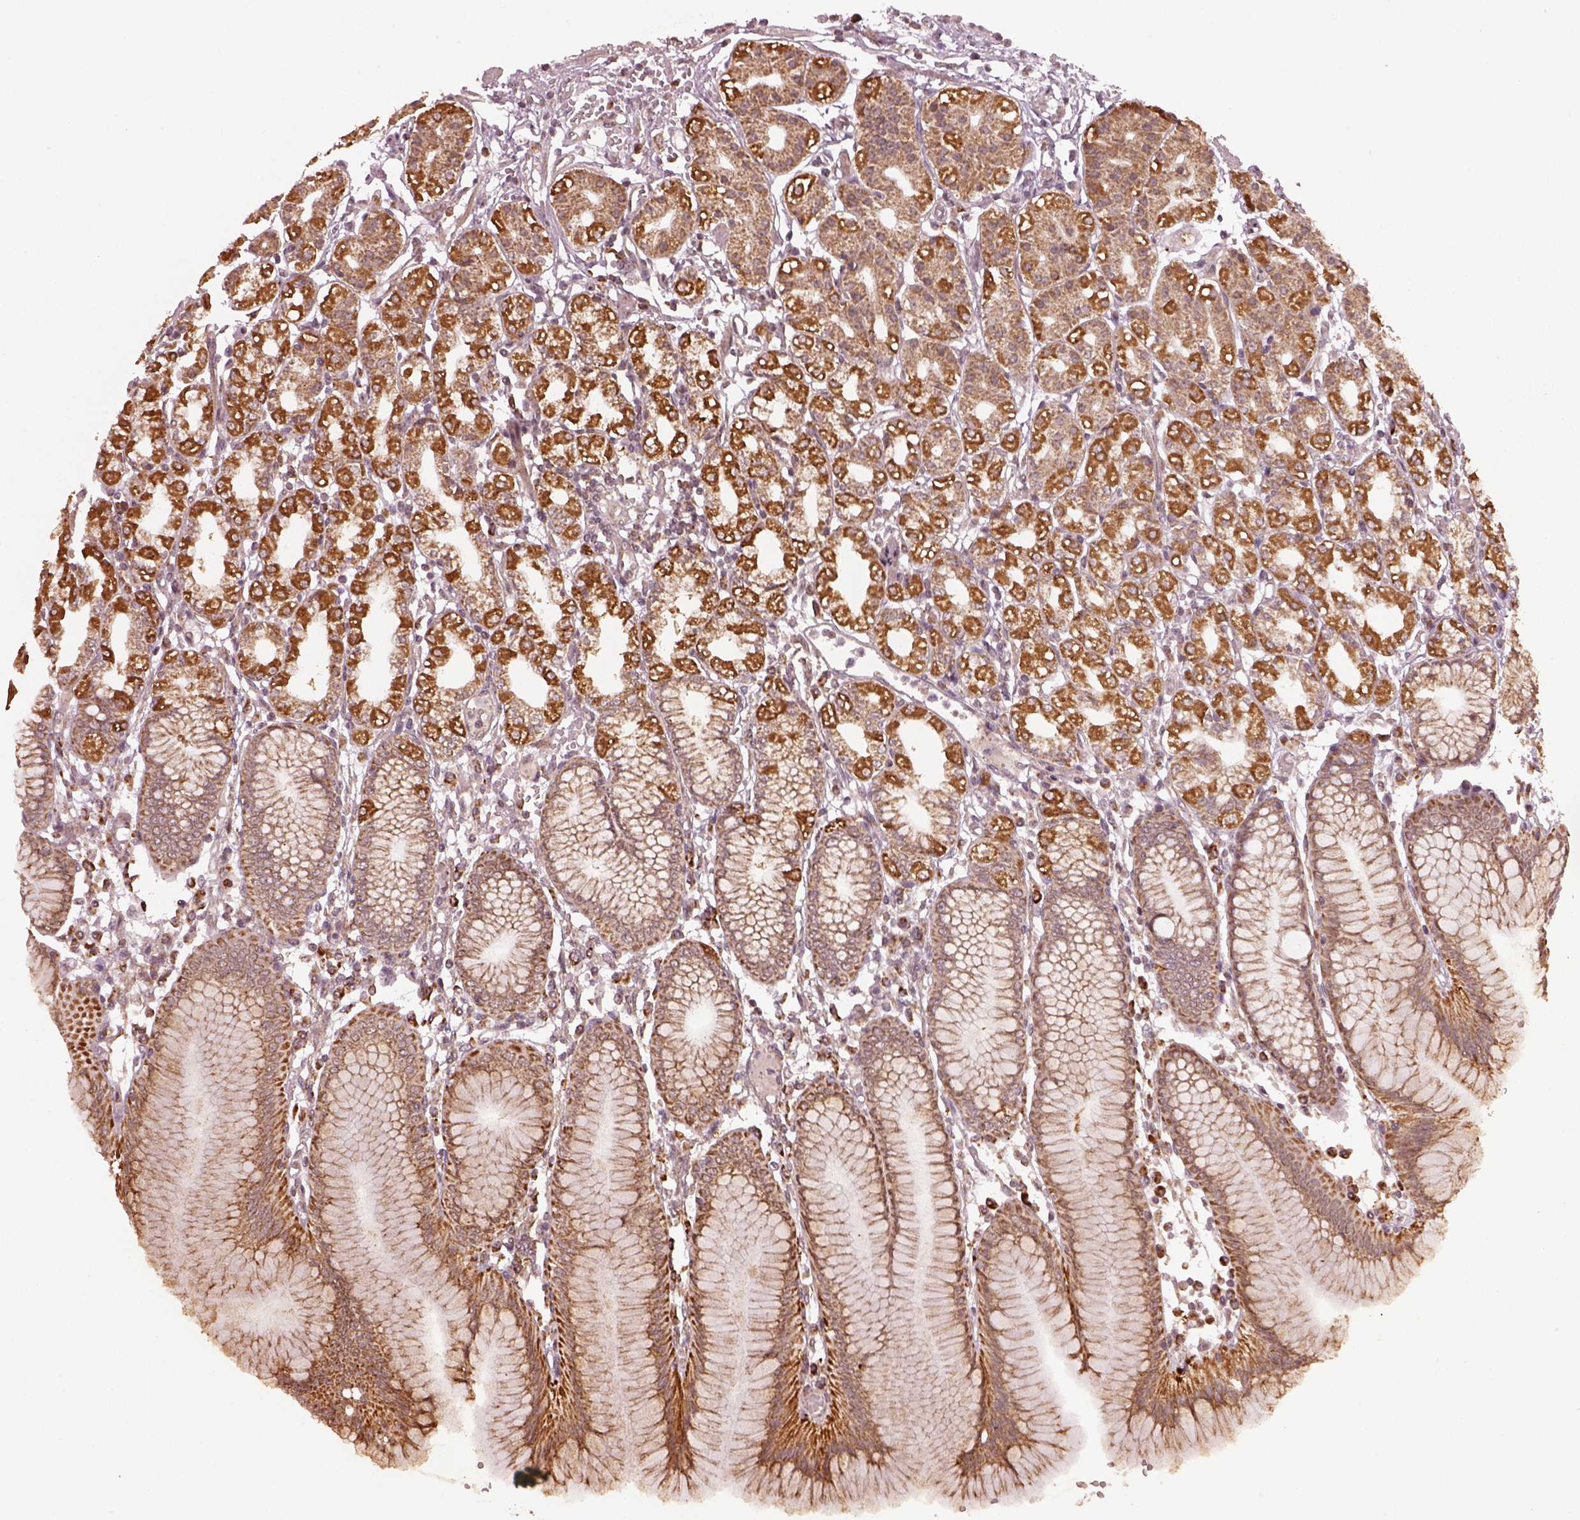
{"staining": {"intensity": "strong", "quantity": ">75%", "location": "cytoplasmic/membranous"}, "tissue": "stomach", "cell_type": "Glandular cells", "image_type": "normal", "snomed": [{"axis": "morphology", "description": "Normal tissue, NOS"}, {"axis": "topography", "description": "Skeletal muscle"}, {"axis": "topography", "description": "Stomach"}], "caption": "Immunohistochemistry (IHC) staining of benign stomach, which shows high levels of strong cytoplasmic/membranous staining in about >75% of glandular cells indicating strong cytoplasmic/membranous protein staining. The staining was performed using DAB (3,3'-diaminobenzidine) (brown) for protein detection and nuclei were counterstained in hematoxylin (blue).", "gene": "SEL1L3", "patient": {"sex": "female", "age": 57}}